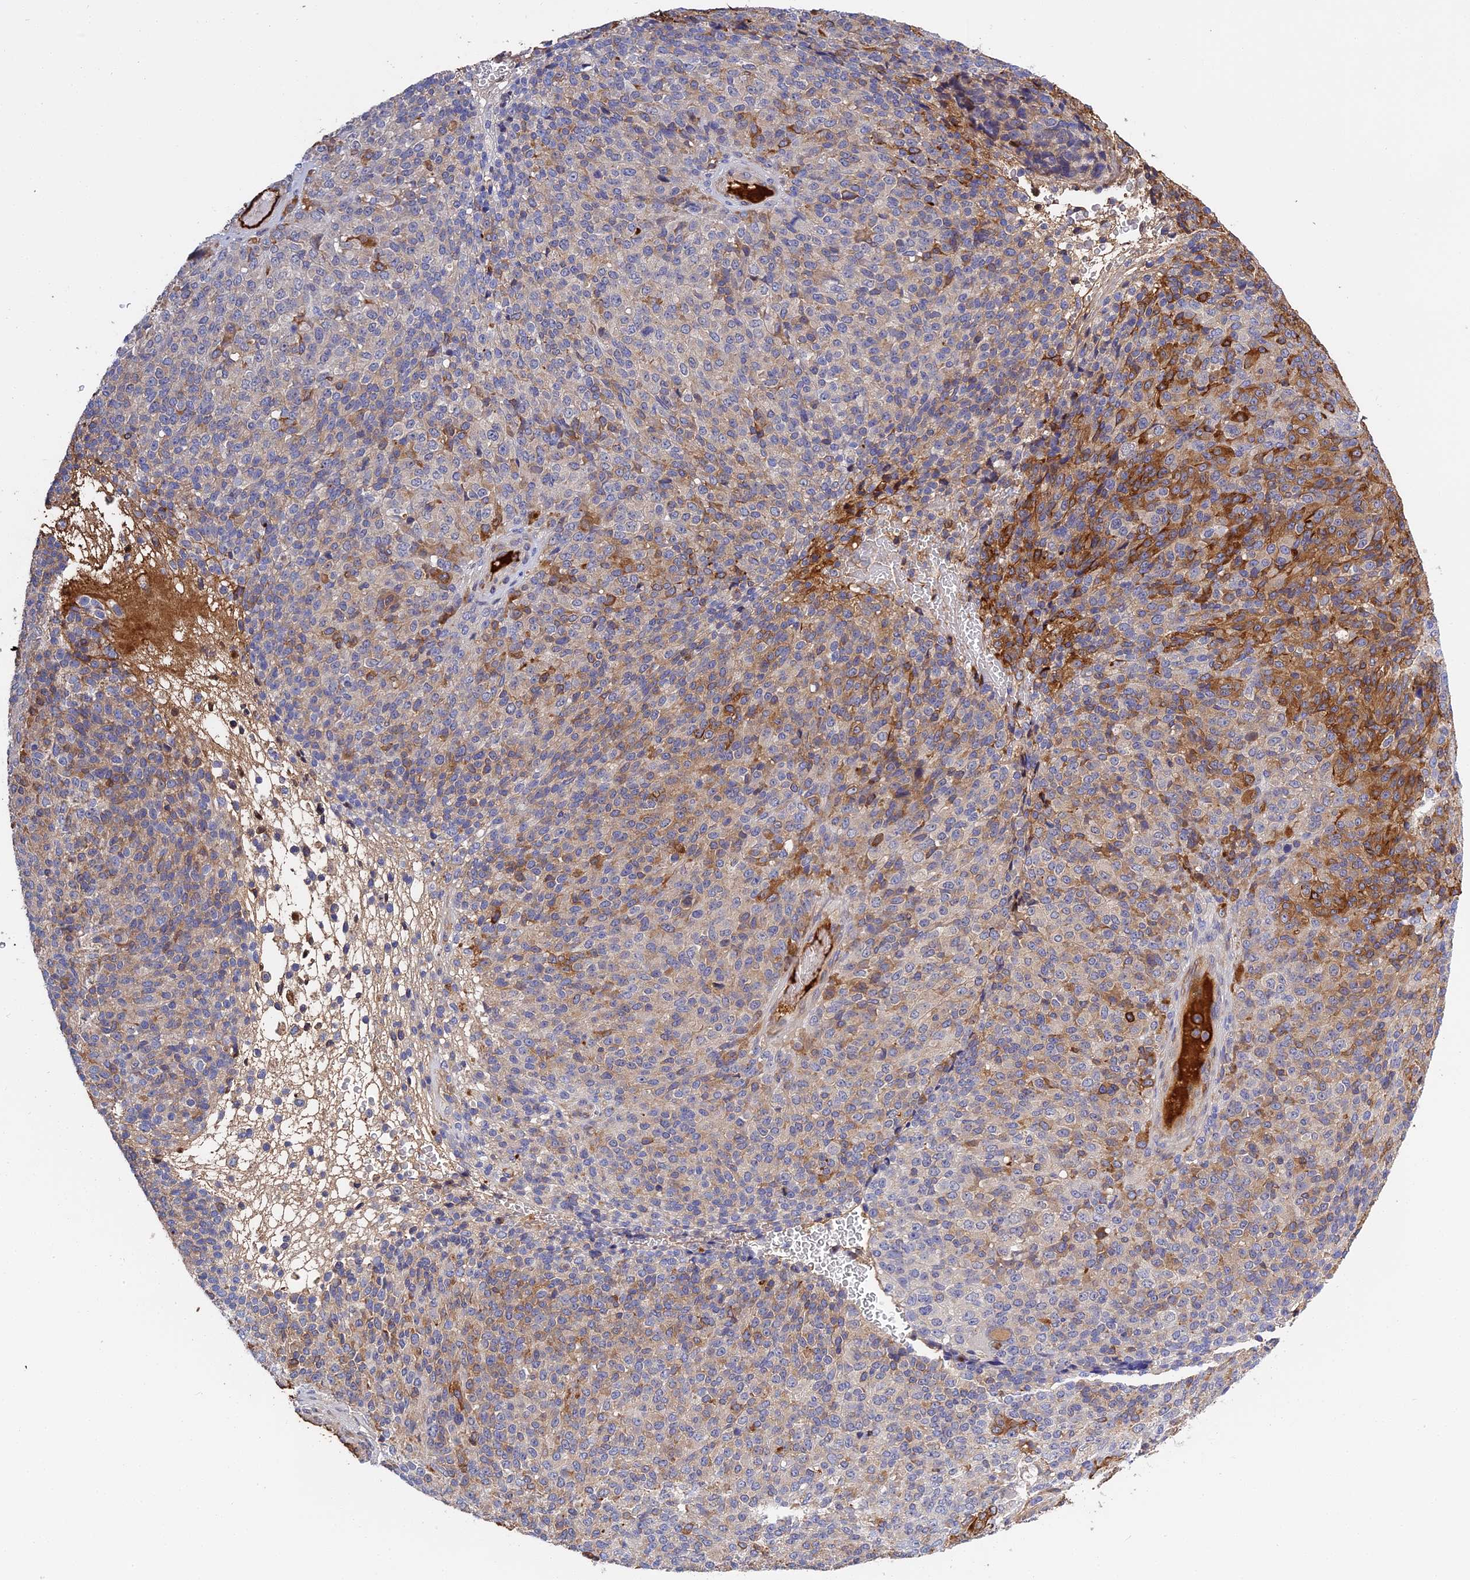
{"staining": {"intensity": "moderate", "quantity": "<25%", "location": "cytoplasmic/membranous"}, "tissue": "melanoma", "cell_type": "Tumor cells", "image_type": "cancer", "snomed": [{"axis": "morphology", "description": "Malignant melanoma, Metastatic site"}, {"axis": "topography", "description": "Brain"}], "caption": "Malignant melanoma (metastatic site) stained for a protein (brown) shows moderate cytoplasmic/membranous positive staining in approximately <25% of tumor cells.", "gene": "PZP", "patient": {"sex": "female", "age": 56}}